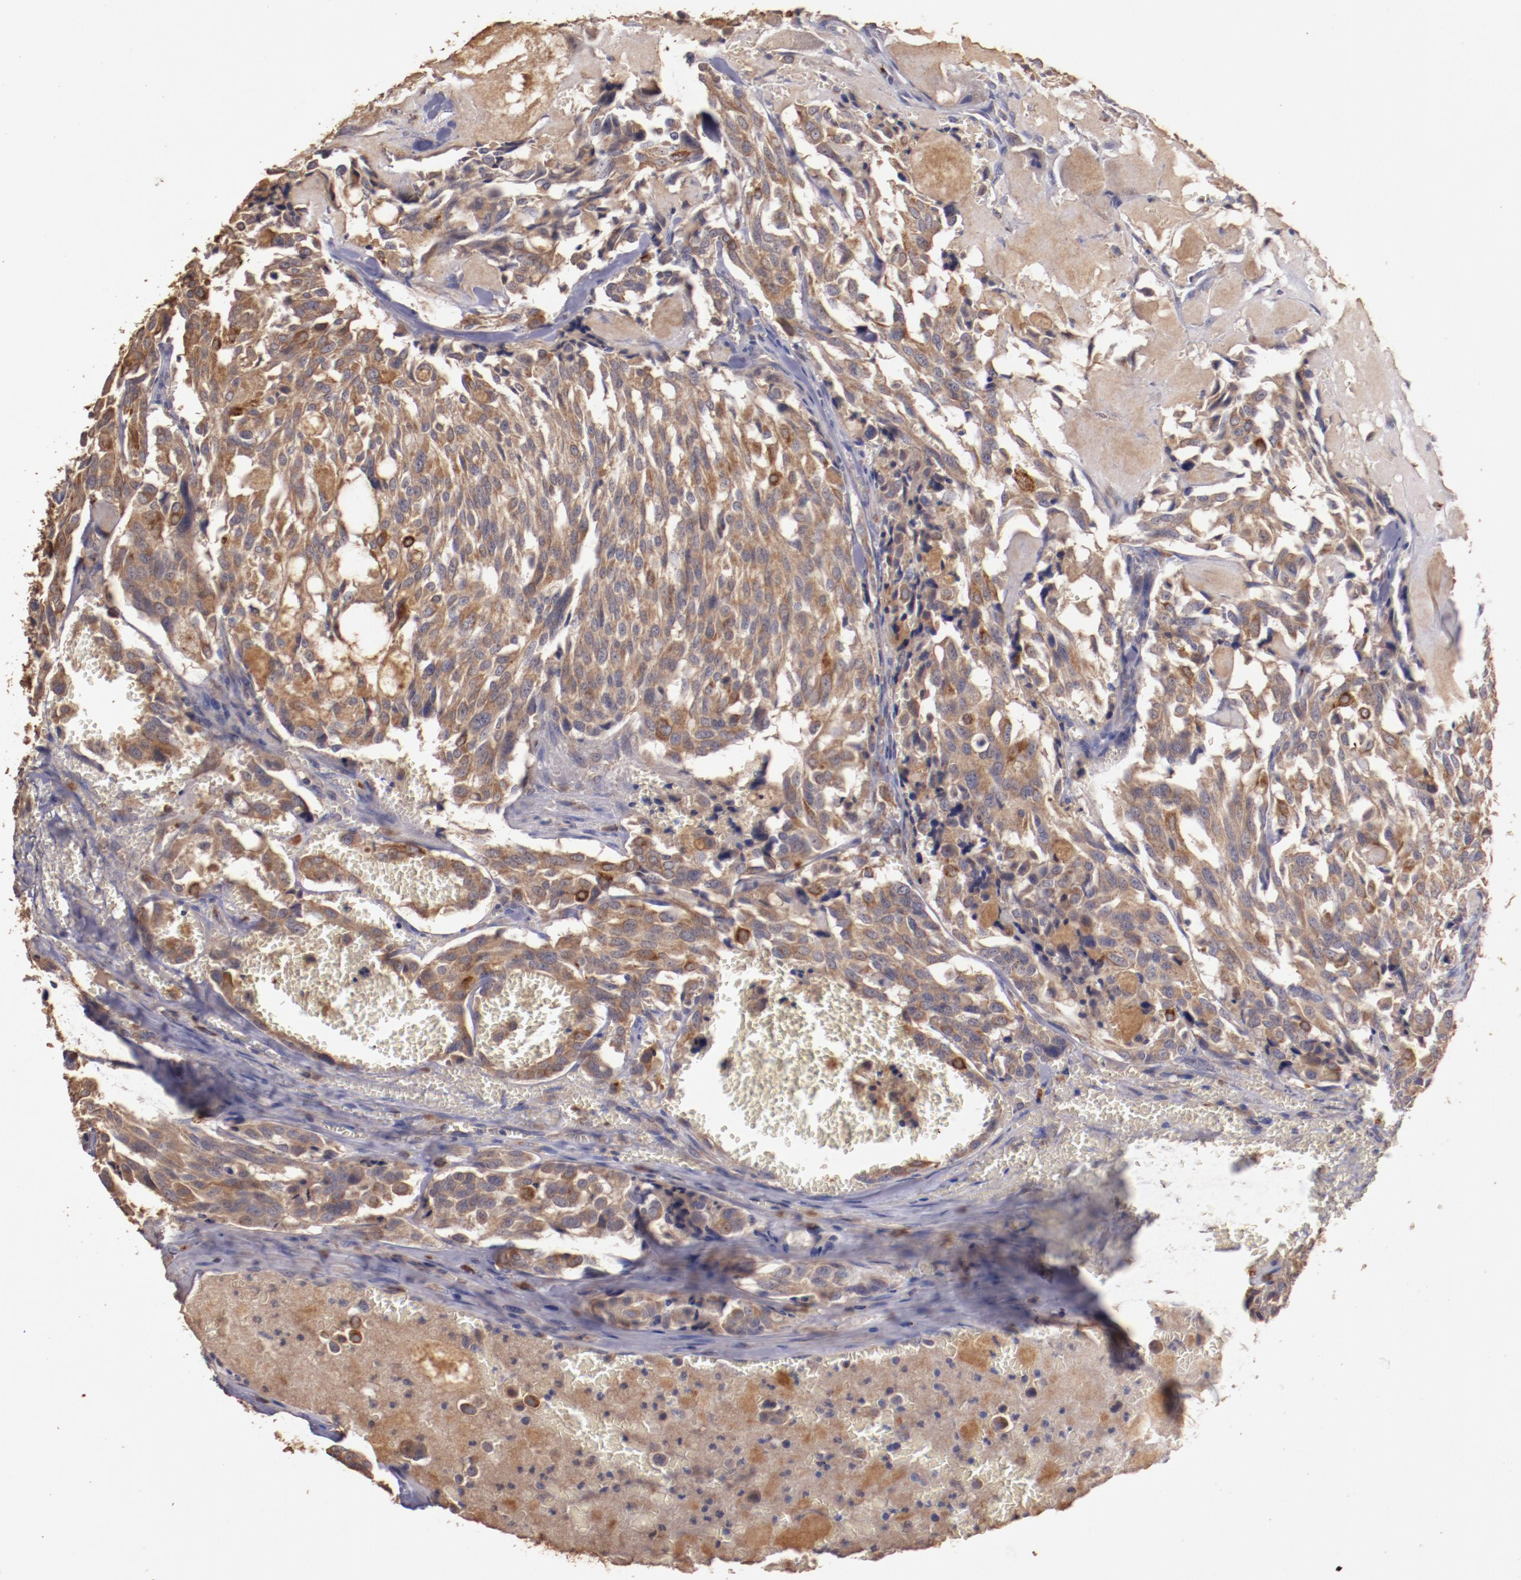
{"staining": {"intensity": "moderate", "quantity": ">75%", "location": "cytoplasmic/membranous"}, "tissue": "thyroid cancer", "cell_type": "Tumor cells", "image_type": "cancer", "snomed": [{"axis": "morphology", "description": "Carcinoma, NOS"}, {"axis": "morphology", "description": "Carcinoid, malignant, NOS"}, {"axis": "topography", "description": "Thyroid gland"}], "caption": "Immunohistochemistry (IHC) of thyroid cancer exhibits medium levels of moderate cytoplasmic/membranous expression in about >75% of tumor cells. (IHC, brightfield microscopy, high magnification).", "gene": "SRRD", "patient": {"sex": "male", "age": 33}}